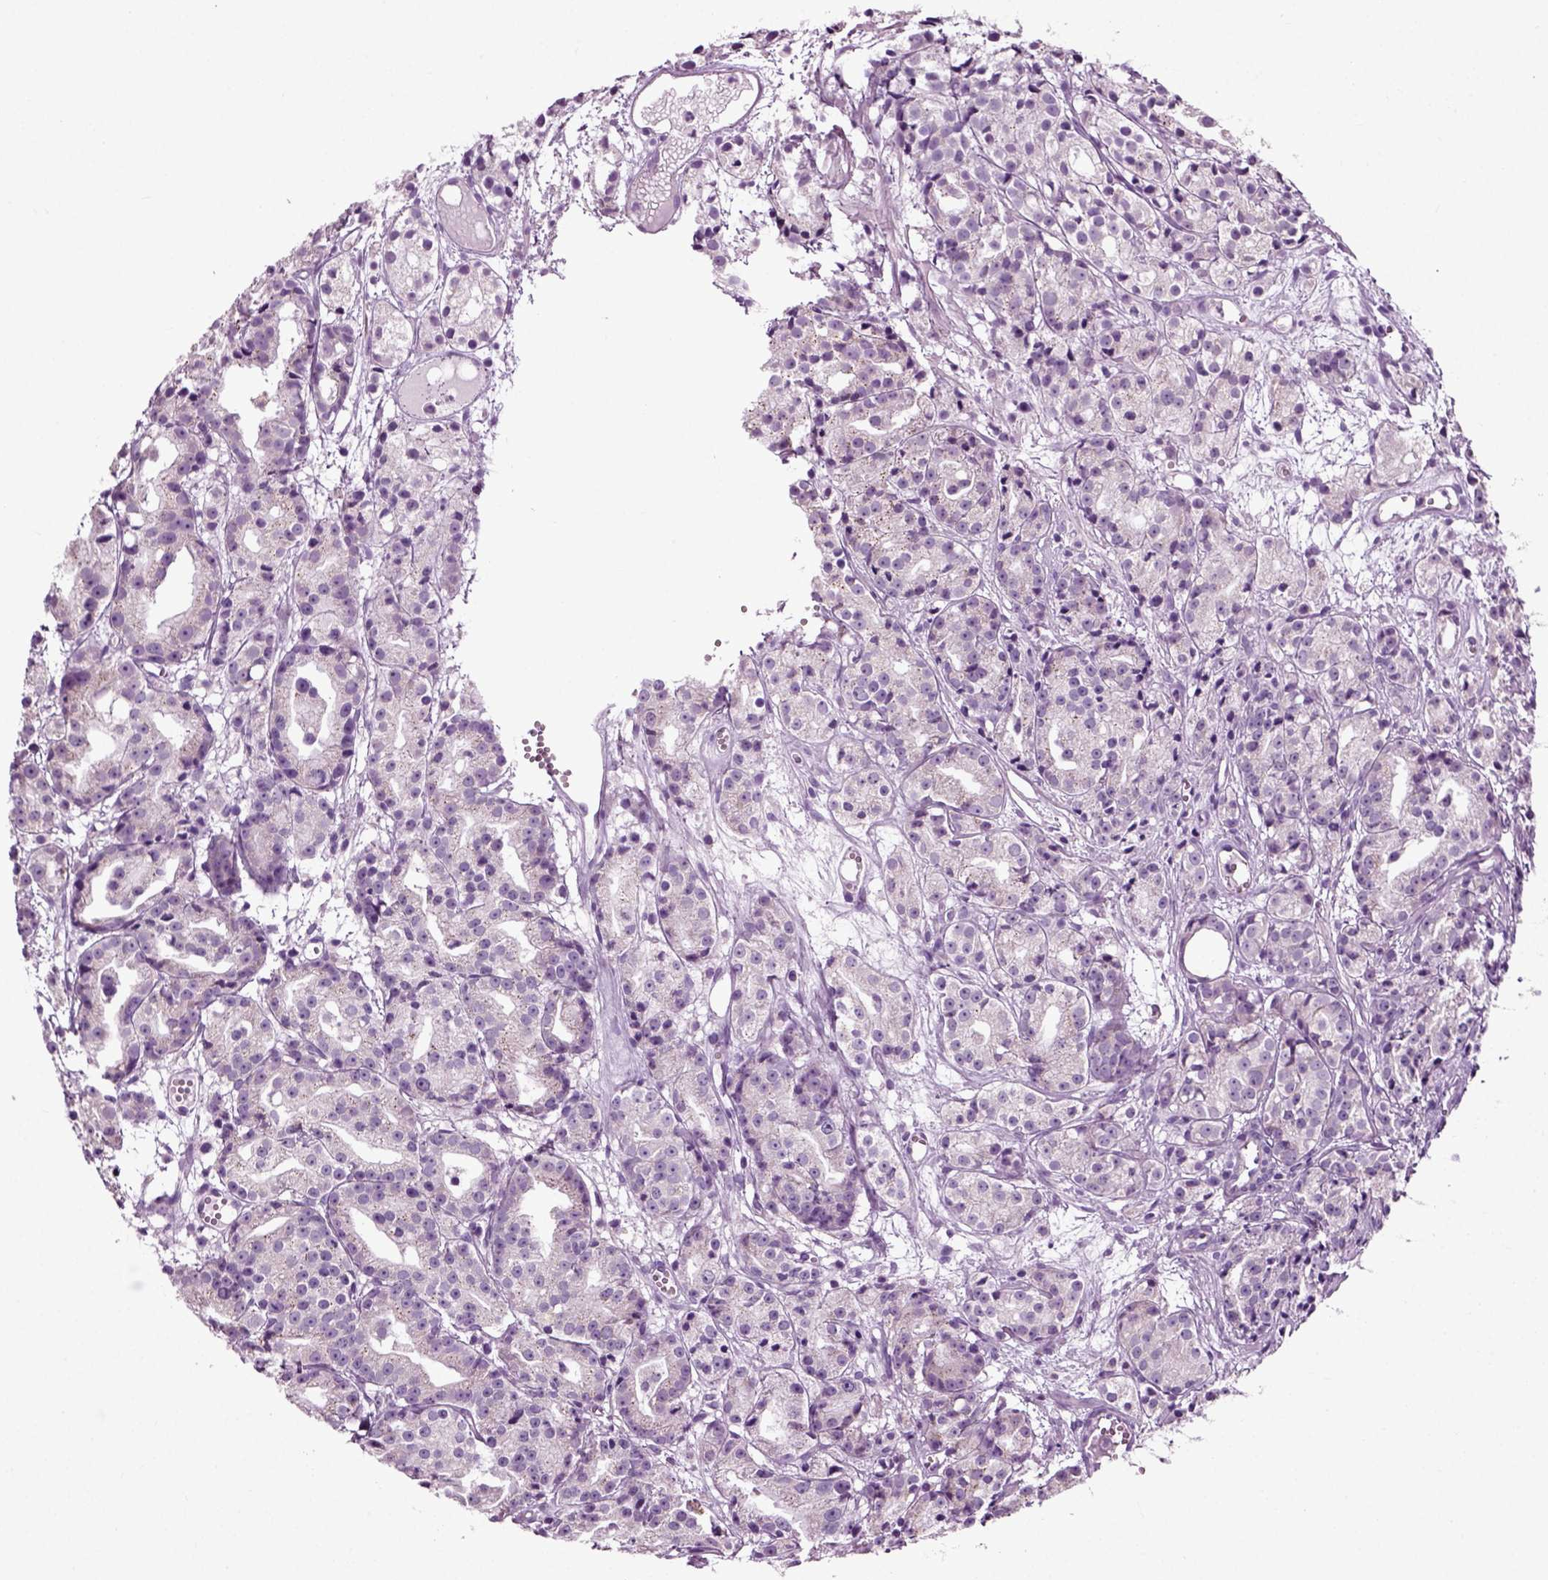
{"staining": {"intensity": "negative", "quantity": "none", "location": "none"}, "tissue": "prostate cancer", "cell_type": "Tumor cells", "image_type": "cancer", "snomed": [{"axis": "morphology", "description": "Adenocarcinoma, Medium grade"}, {"axis": "topography", "description": "Prostate"}], "caption": "DAB (3,3'-diaminobenzidine) immunohistochemical staining of medium-grade adenocarcinoma (prostate) exhibits no significant positivity in tumor cells.", "gene": "DNAH10", "patient": {"sex": "male", "age": 74}}